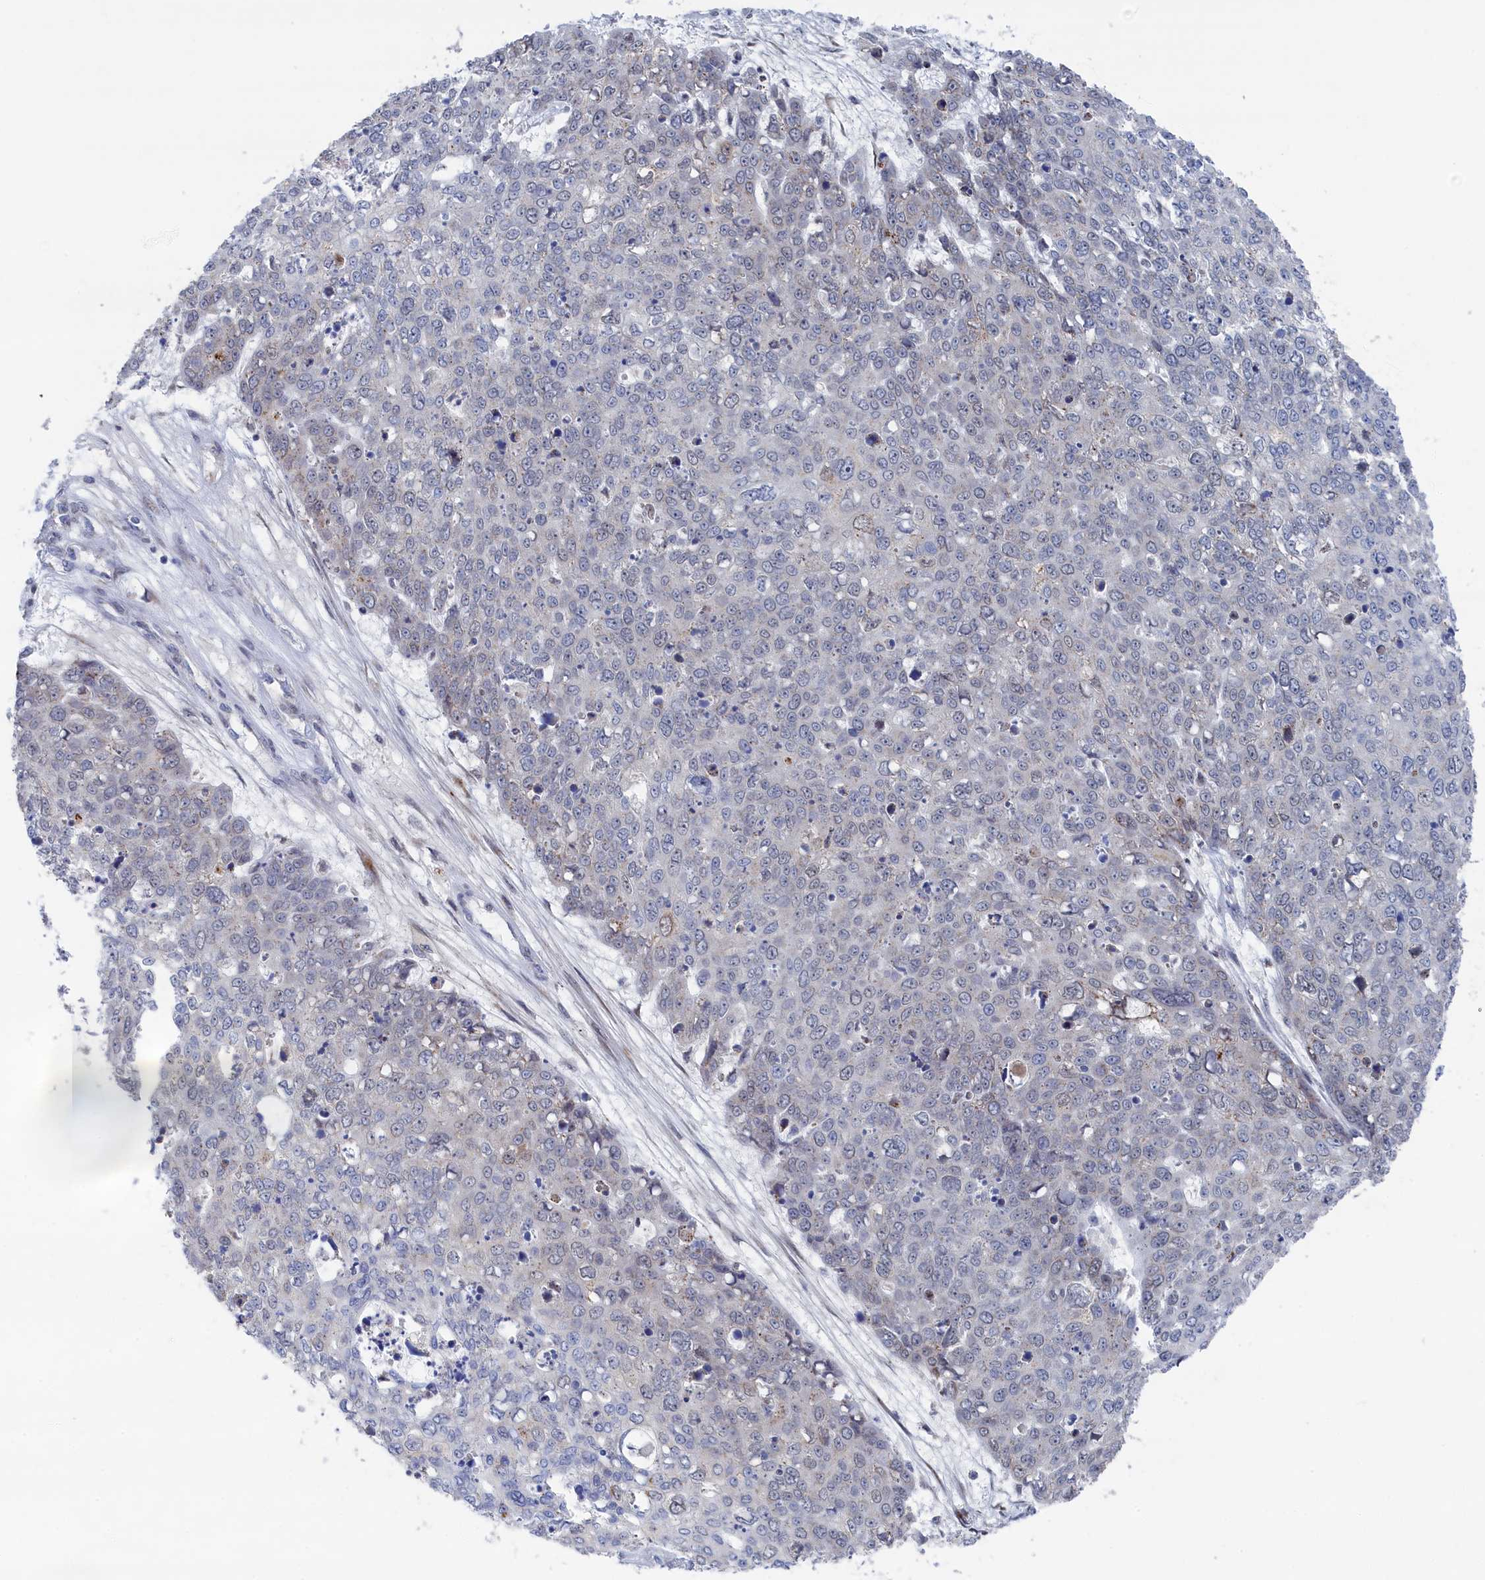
{"staining": {"intensity": "negative", "quantity": "none", "location": "none"}, "tissue": "skin cancer", "cell_type": "Tumor cells", "image_type": "cancer", "snomed": [{"axis": "morphology", "description": "Squamous cell carcinoma, NOS"}, {"axis": "topography", "description": "Skin"}], "caption": "DAB immunohistochemical staining of human skin squamous cell carcinoma displays no significant expression in tumor cells. (DAB immunohistochemistry with hematoxylin counter stain).", "gene": "IRX1", "patient": {"sex": "male", "age": 71}}